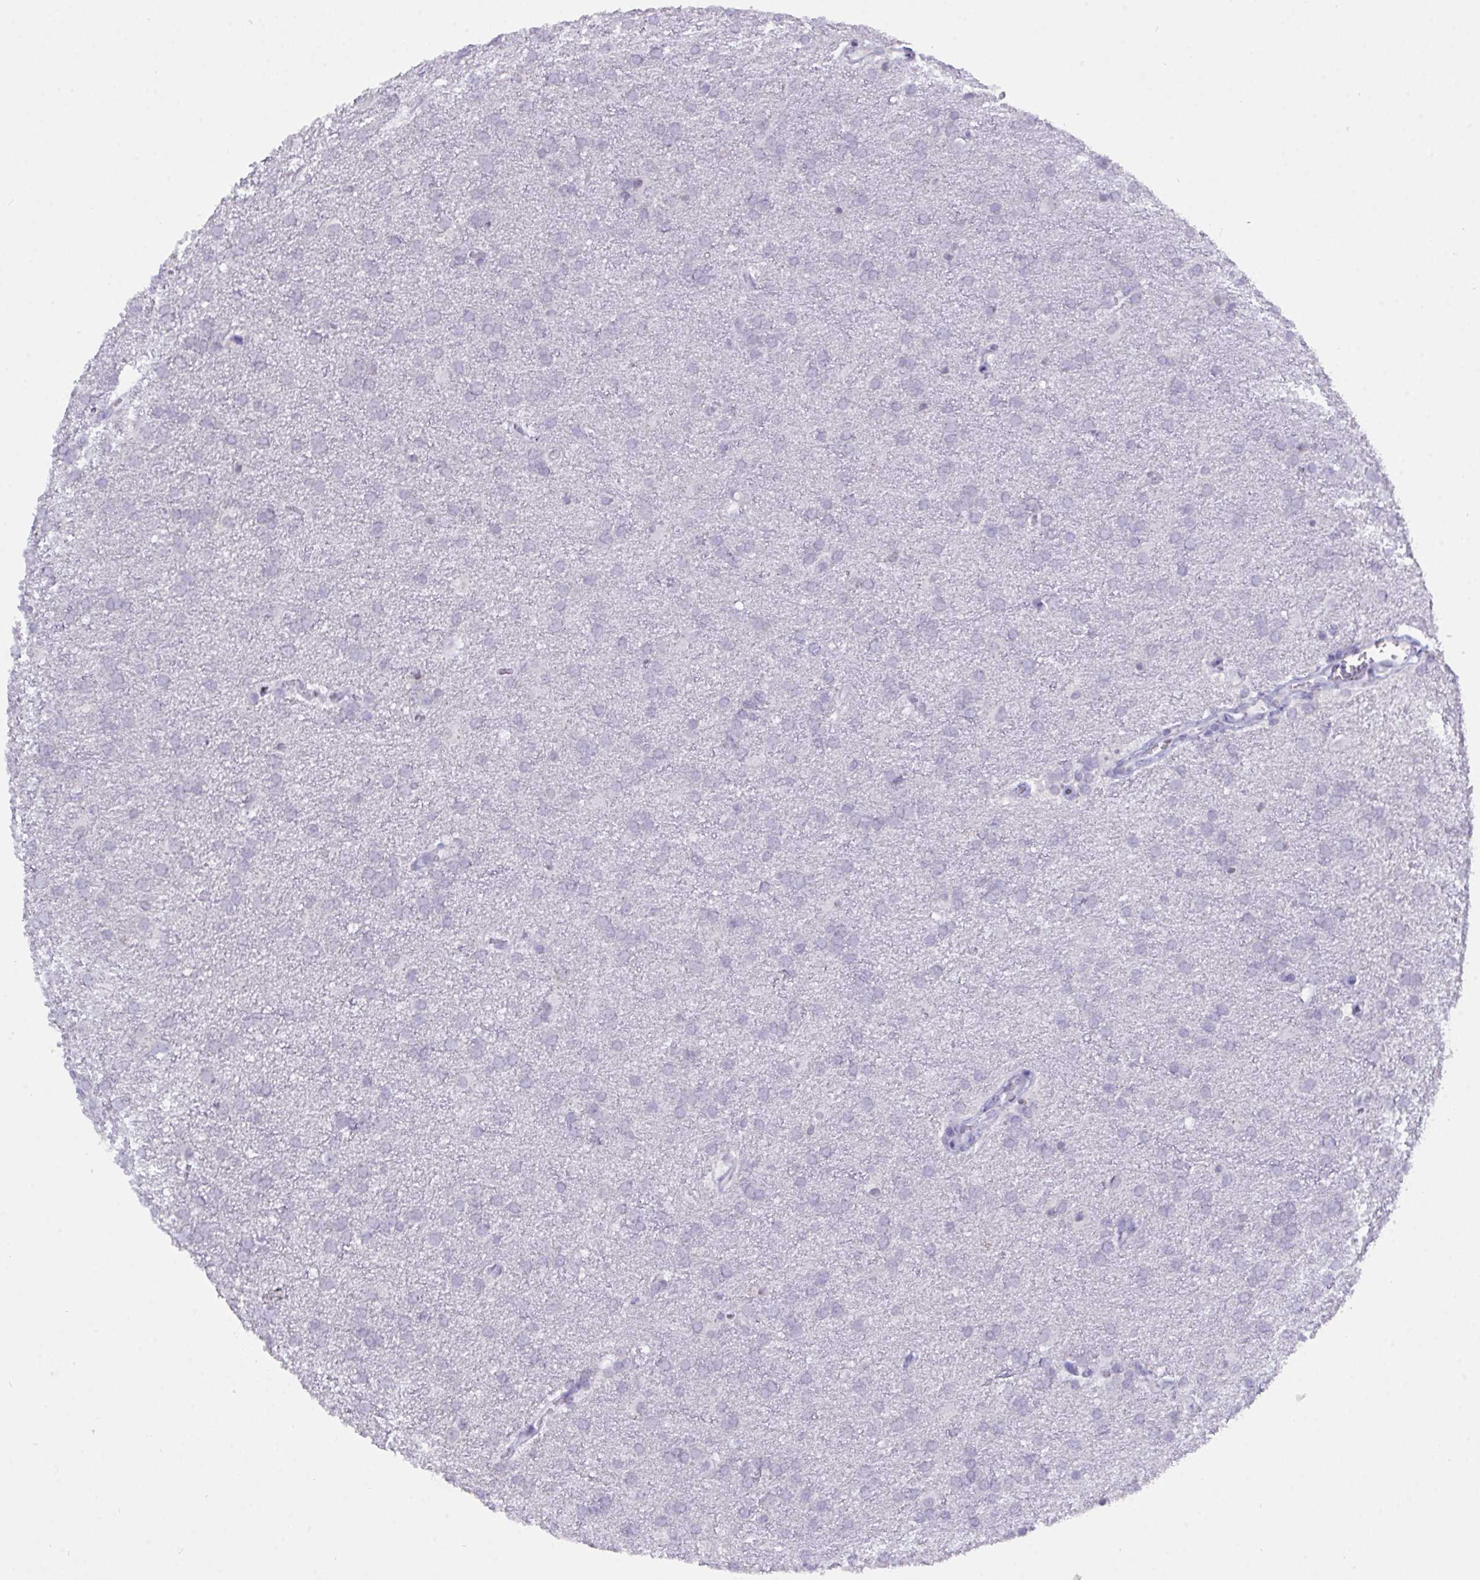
{"staining": {"intensity": "negative", "quantity": "none", "location": "none"}, "tissue": "glioma", "cell_type": "Tumor cells", "image_type": "cancer", "snomed": [{"axis": "morphology", "description": "Glioma, malignant, Low grade"}, {"axis": "topography", "description": "Brain"}], "caption": "Immunohistochemistry micrograph of human low-grade glioma (malignant) stained for a protein (brown), which demonstrates no staining in tumor cells.", "gene": "SERPINB13", "patient": {"sex": "female", "age": 32}}